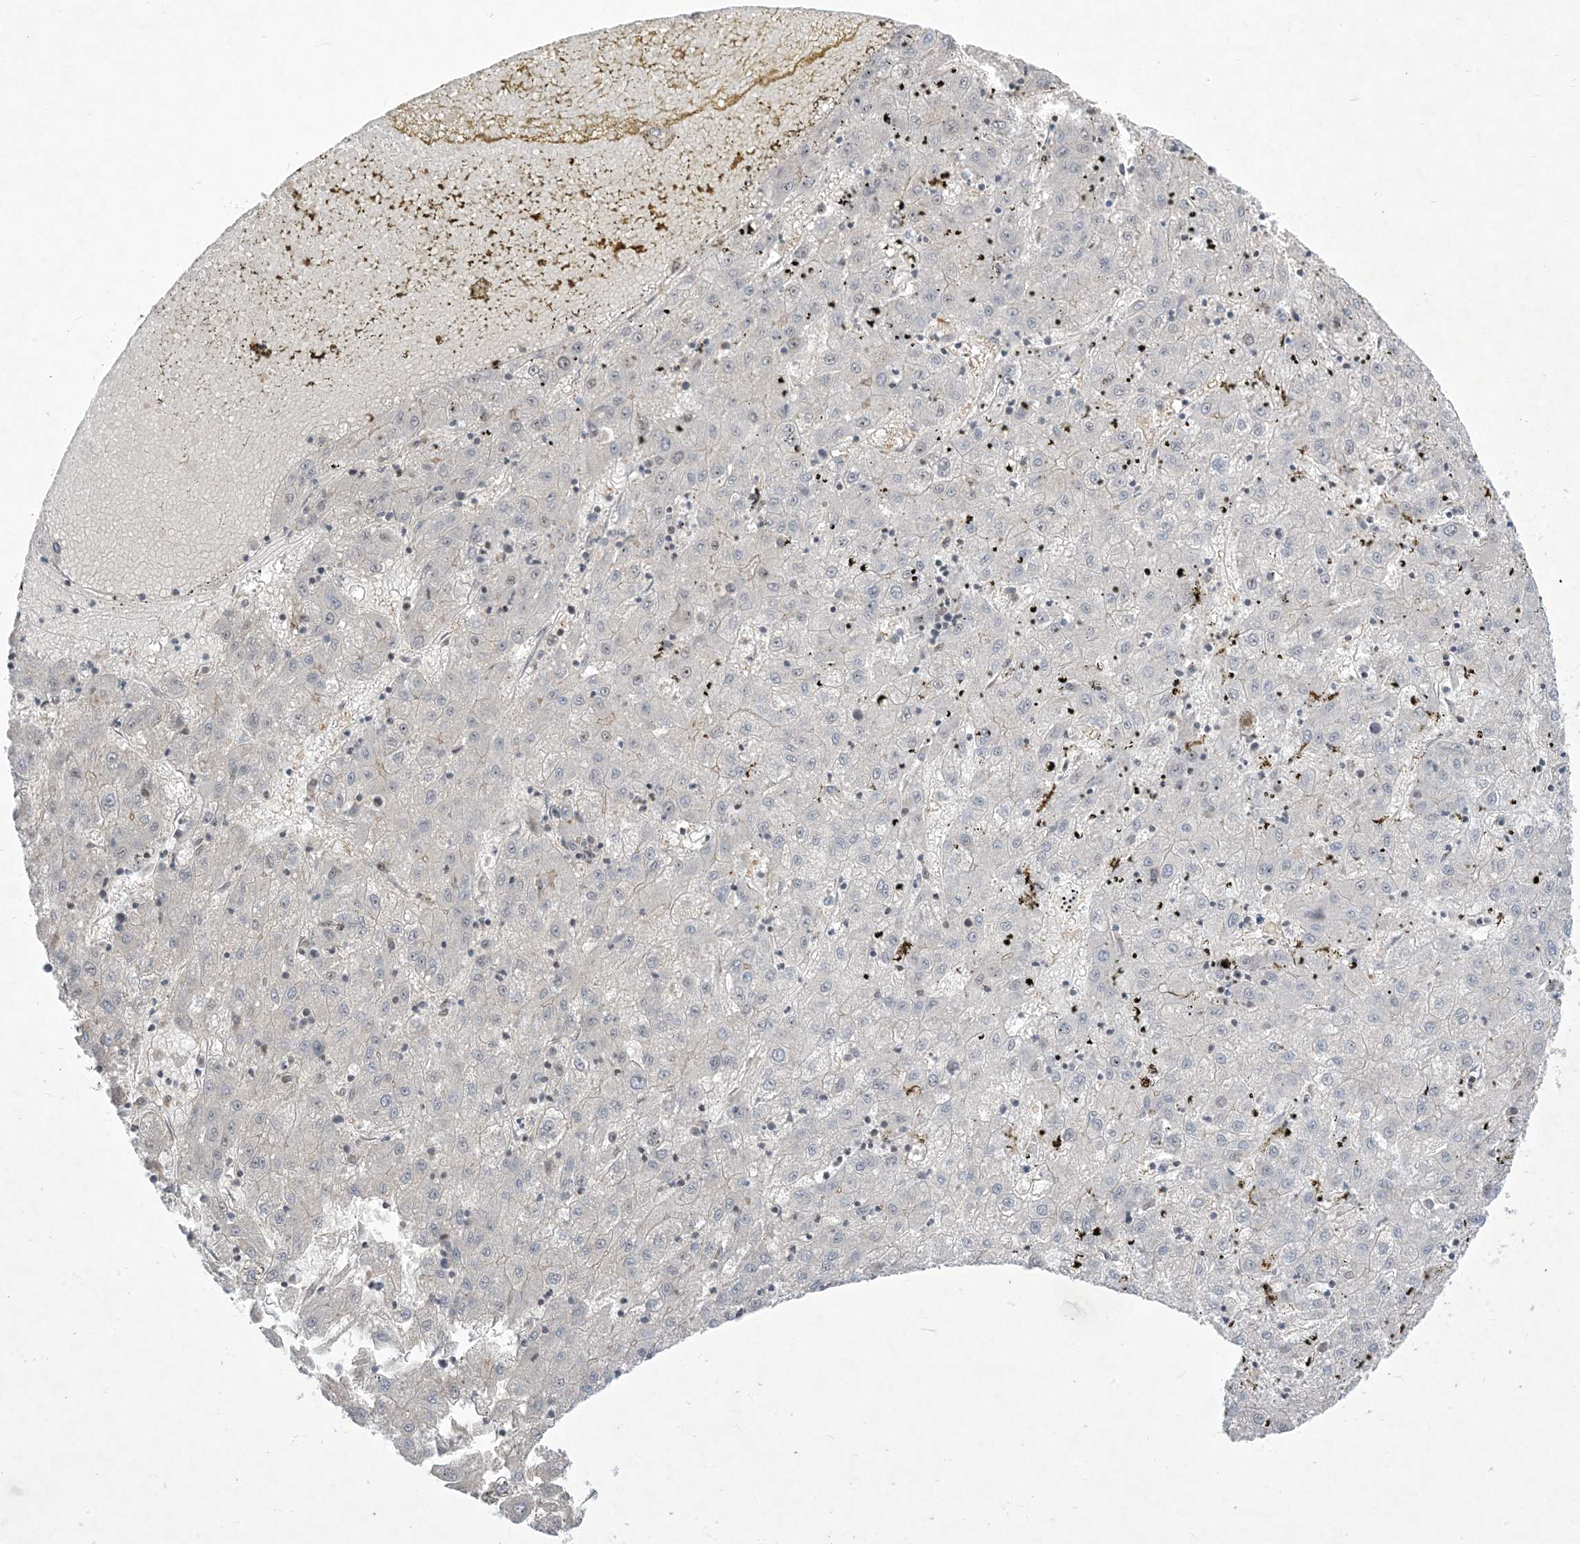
{"staining": {"intensity": "negative", "quantity": "none", "location": "none"}, "tissue": "liver cancer", "cell_type": "Tumor cells", "image_type": "cancer", "snomed": [{"axis": "morphology", "description": "Carcinoma, Hepatocellular, NOS"}, {"axis": "topography", "description": "Liver"}], "caption": "Immunohistochemistry image of neoplastic tissue: liver cancer (hepatocellular carcinoma) stained with DAB (3,3'-diaminobenzidine) shows no significant protein expression in tumor cells.", "gene": "SOGA3", "patient": {"sex": "male", "age": 72}}